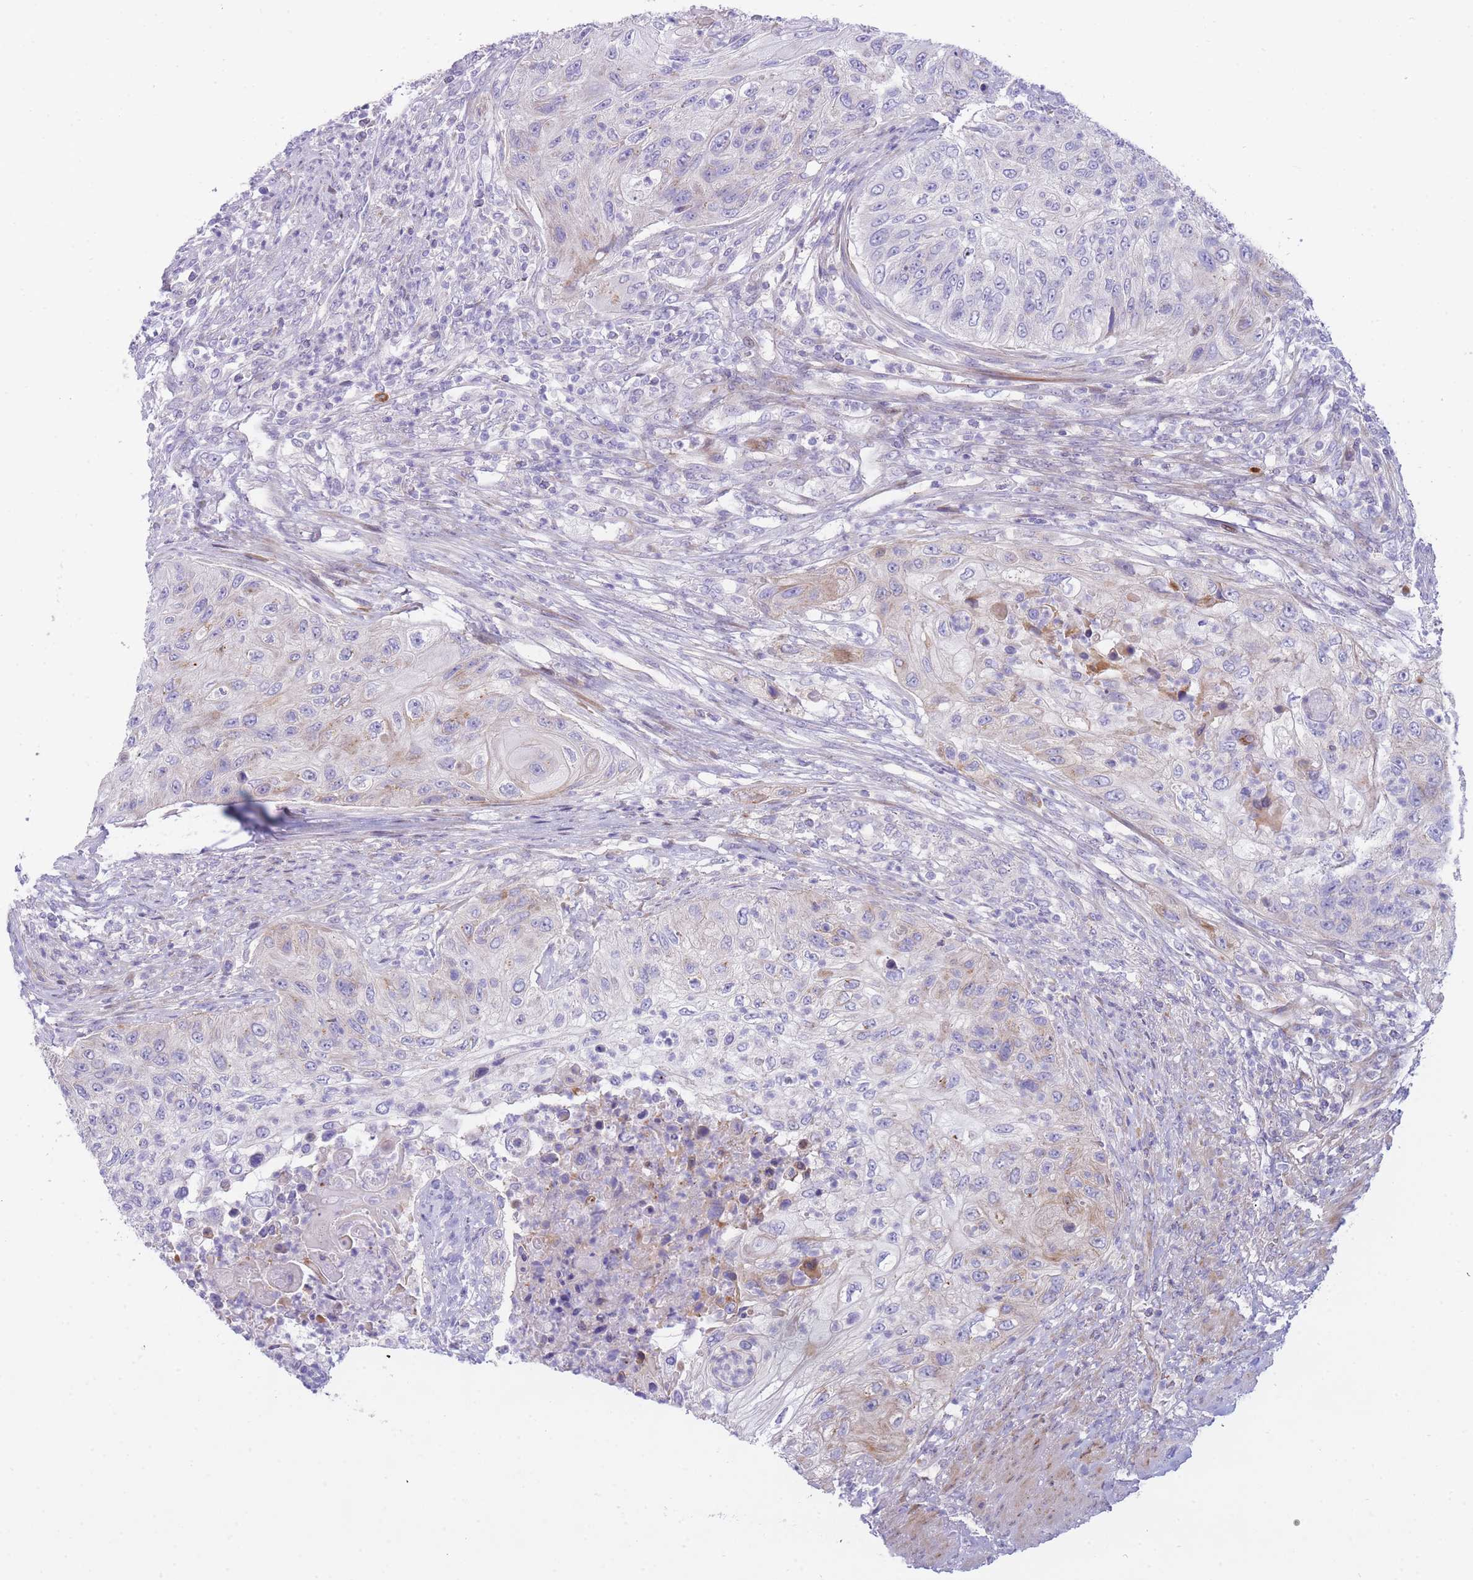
{"staining": {"intensity": "weak", "quantity": "<25%", "location": "cytoplasmic/membranous"}, "tissue": "urothelial cancer", "cell_type": "Tumor cells", "image_type": "cancer", "snomed": [{"axis": "morphology", "description": "Urothelial carcinoma, High grade"}, {"axis": "topography", "description": "Urinary bladder"}], "caption": "The image shows no staining of tumor cells in urothelial cancer.", "gene": "ATP5MC2", "patient": {"sex": "female", "age": 60}}